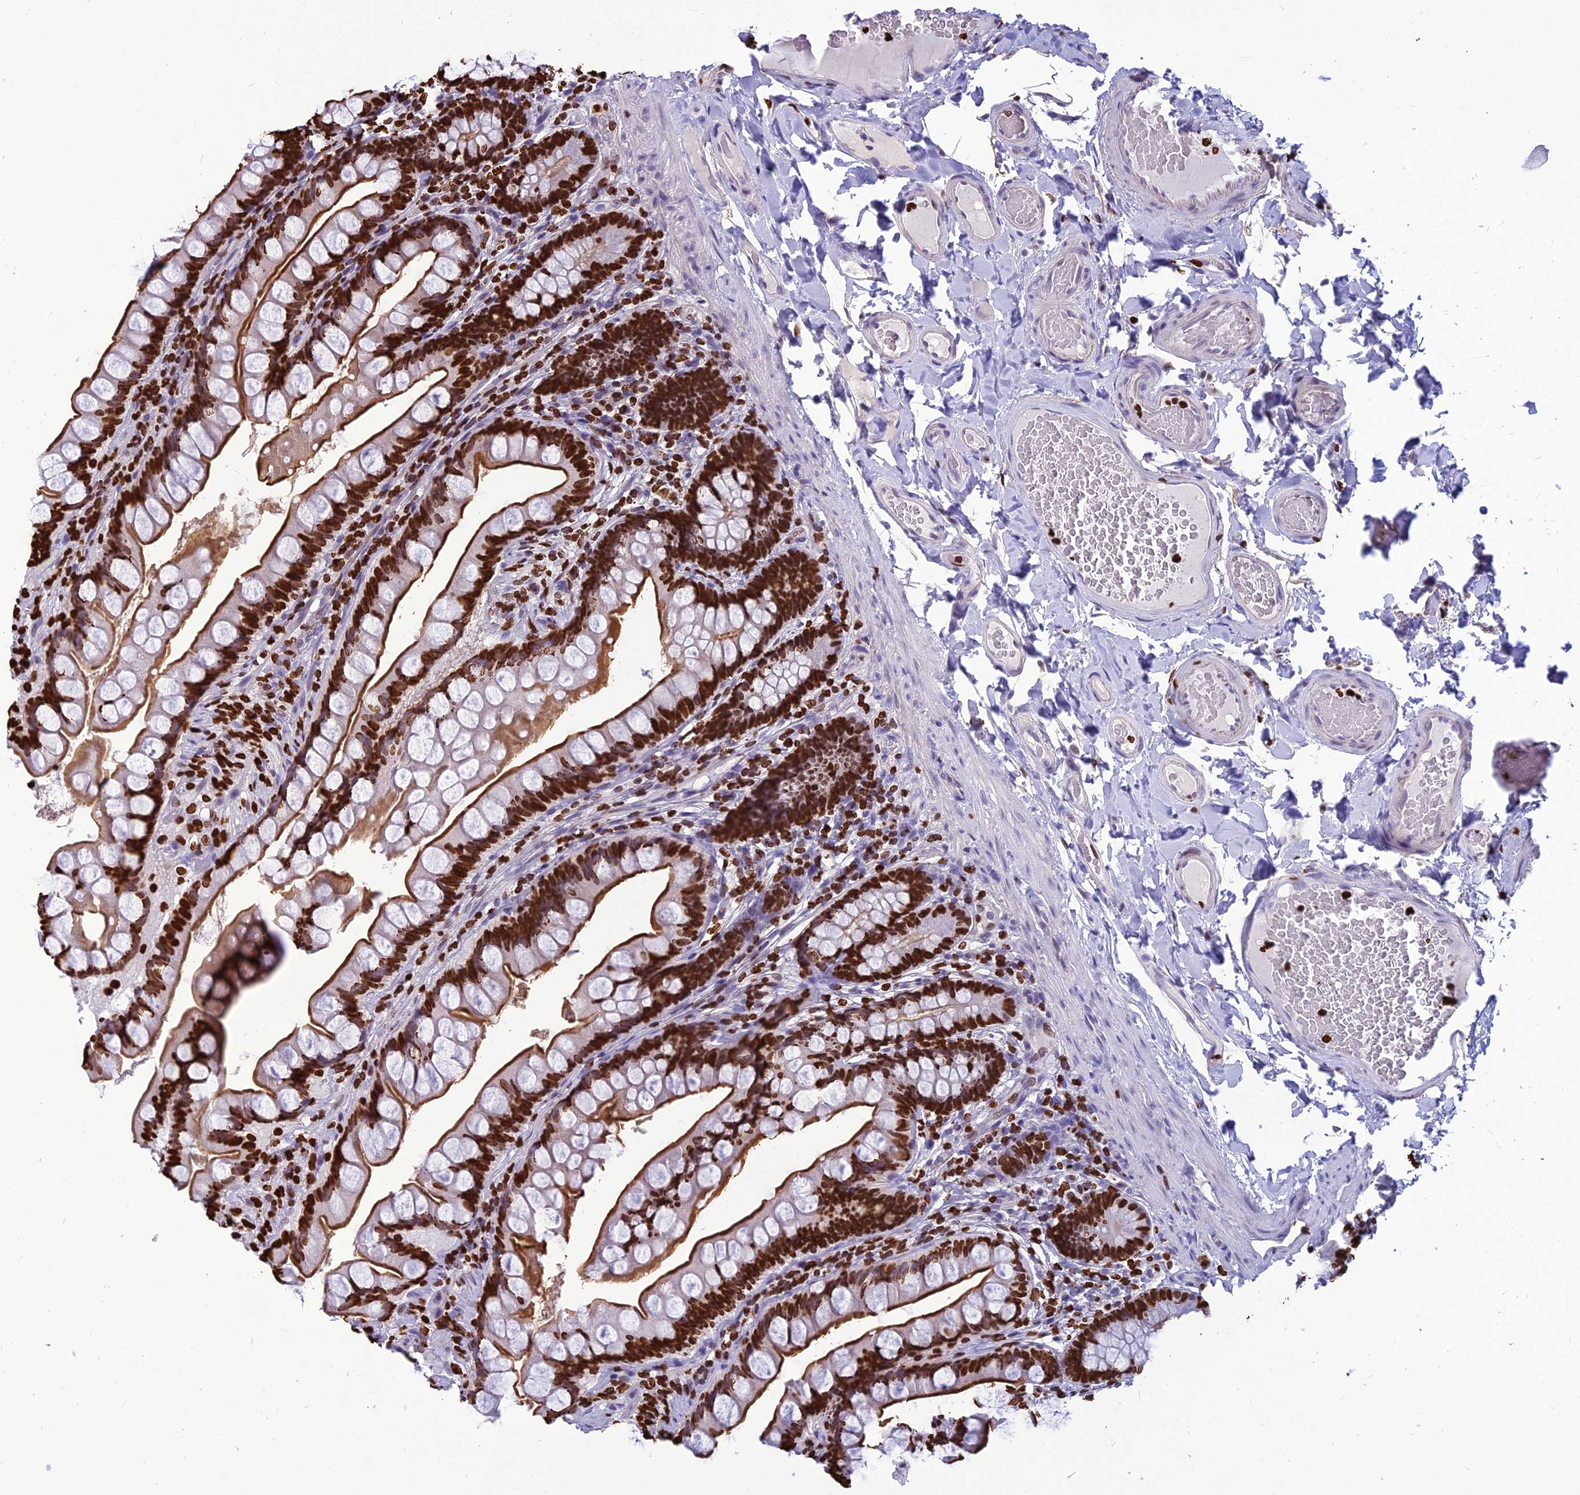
{"staining": {"intensity": "strong", "quantity": ">75%", "location": "cytoplasmic/membranous,nuclear"}, "tissue": "small intestine", "cell_type": "Glandular cells", "image_type": "normal", "snomed": [{"axis": "morphology", "description": "Normal tissue, NOS"}, {"axis": "topography", "description": "Small intestine"}], "caption": "Immunohistochemistry (DAB) staining of benign small intestine exhibits strong cytoplasmic/membranous,nuclear protein staining in about >75% of glandular cells.", "gene": "AKAP17A", "patient": {"sex": "male", "age": 70}}